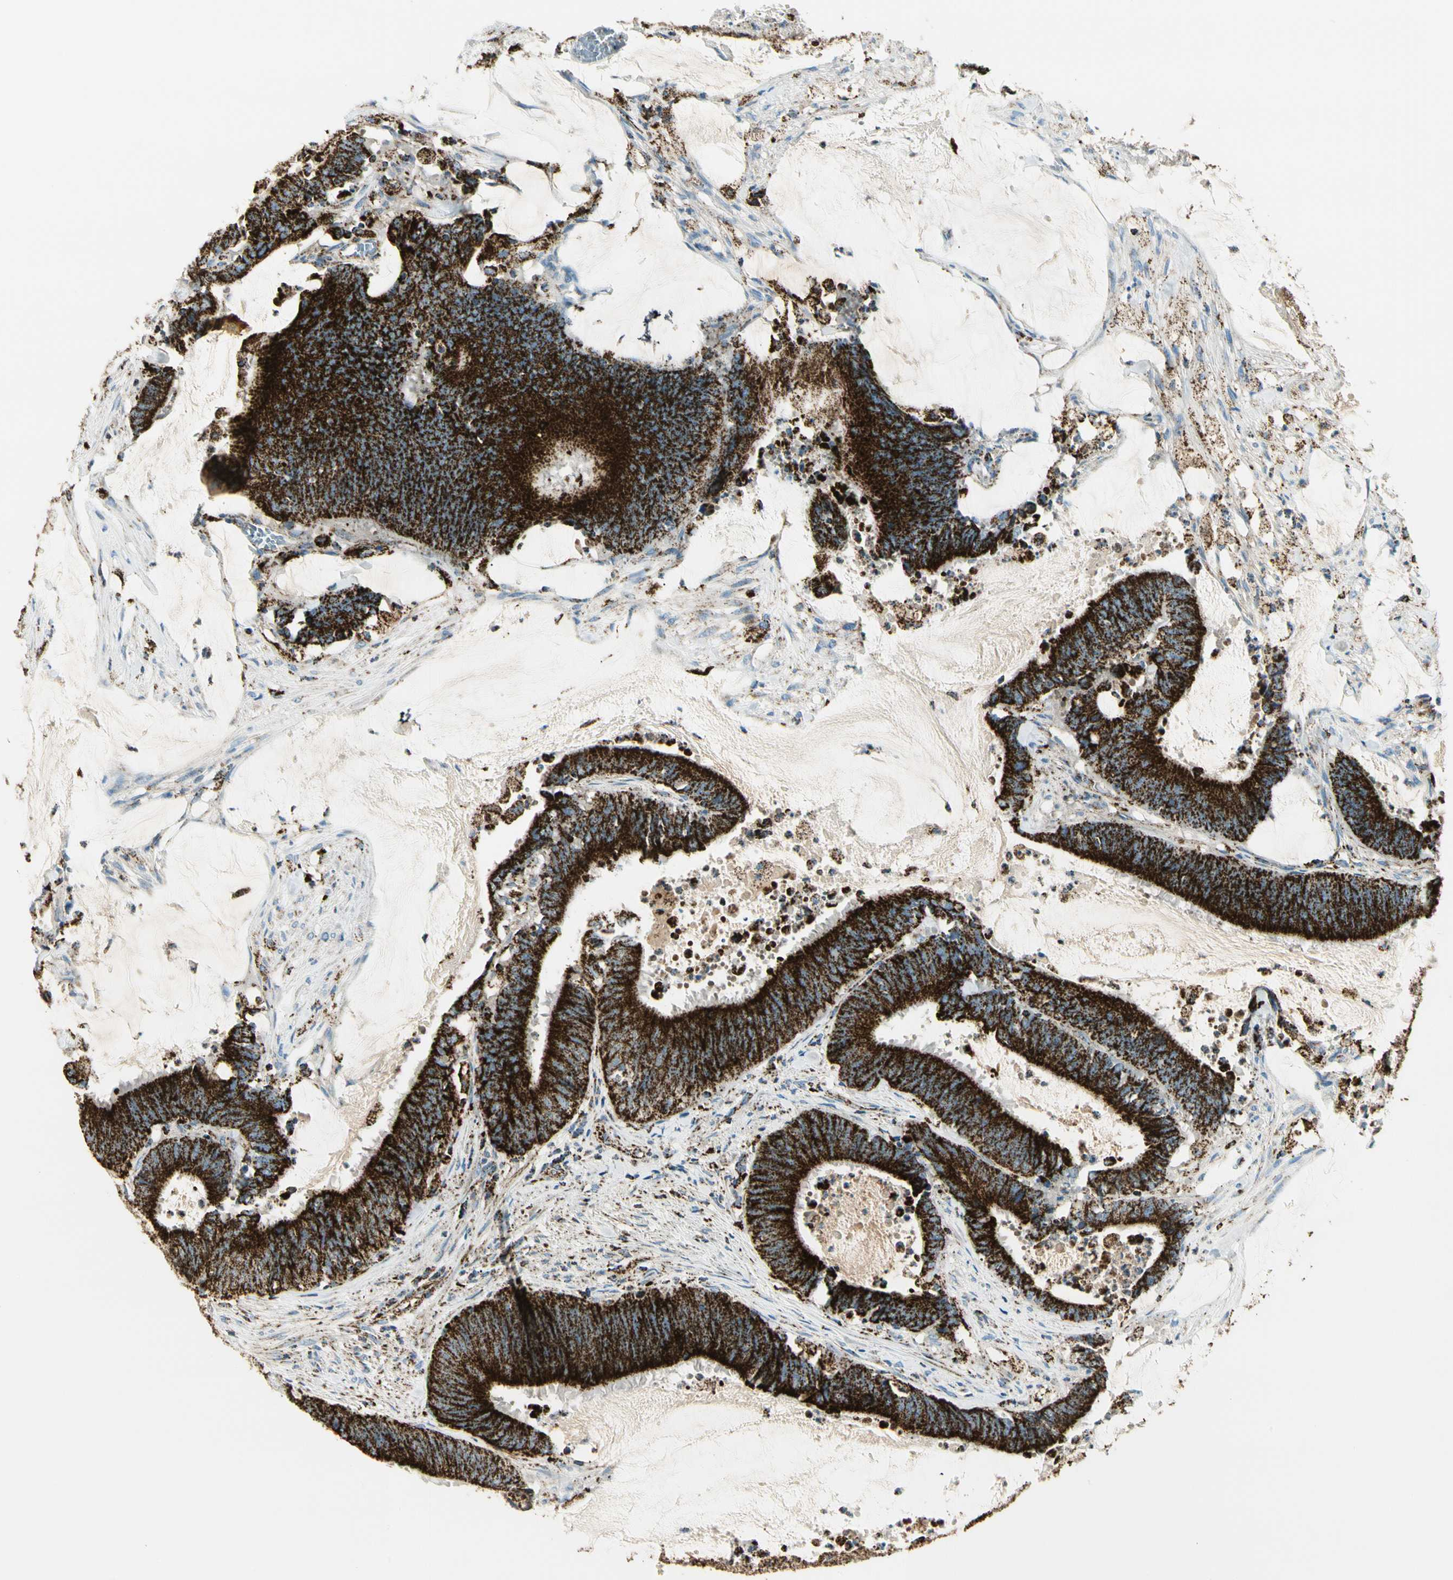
{"staining": {"intensity": "strong", "quantity": ">75%", "location": "cytoplasmic/membranous"}, "tissue": "colorectal cancer", "cell_type": "Tumor cells", "image_type": "cancer", "snomed": [{"axis": "morphology", "description": "Adenocarcinoma, NOS"}, {"axis": "topography", "description": "Rectum"}], "caption": "IHC of human adenocarcinoma (colorectal) exhibits high levels of strong cytoplasmic/membranous expression in approximately >75% of tumor cells.", "gene": "ME2", "patient": {"sex": "female", "age": 66}}